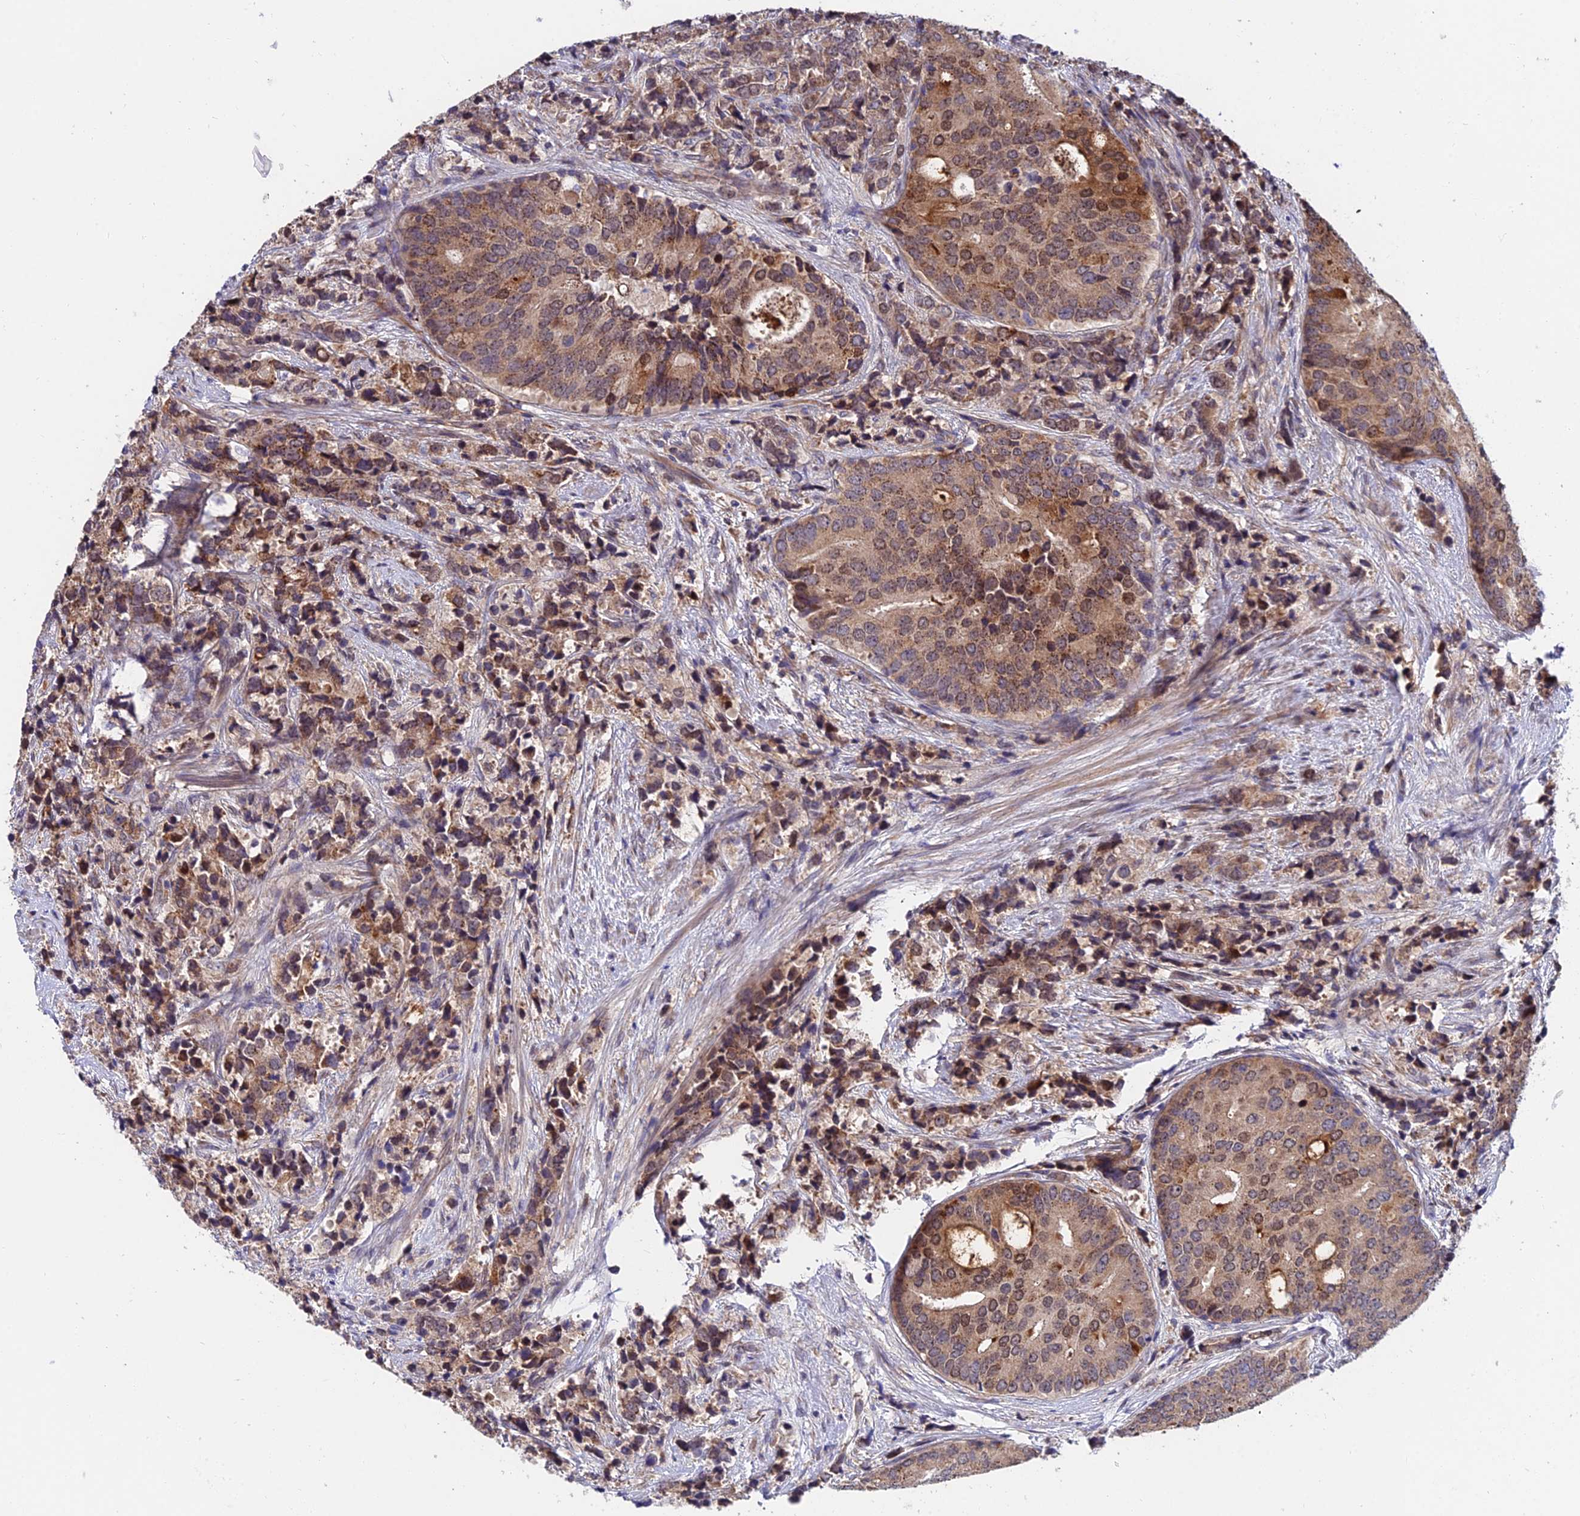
{"staining": {"intensity": "moderate", "quantity": ">75%", "location": "cytoplasmic/membranous,nuclear"}, "tissue": "prostate cancer", "cell_type": "Tumor cells", "image_type": "cancer", "snomed": [{"axis": "morphology", "description": "Adenocarcinoma, High grade"}, {"axis": "topography", "description": "Prostate"}], "caption": "Approximately >75% of tumor cells in human prostate cancer (high-grade adenocarcinoma) demonstrate moderate cytoplasmic/membranous and nuclear protein positivity as visualized by brown immunohistochemical staining.", "gene": "CDC37L1", "patient": {"sex": "male", "age": 62}}